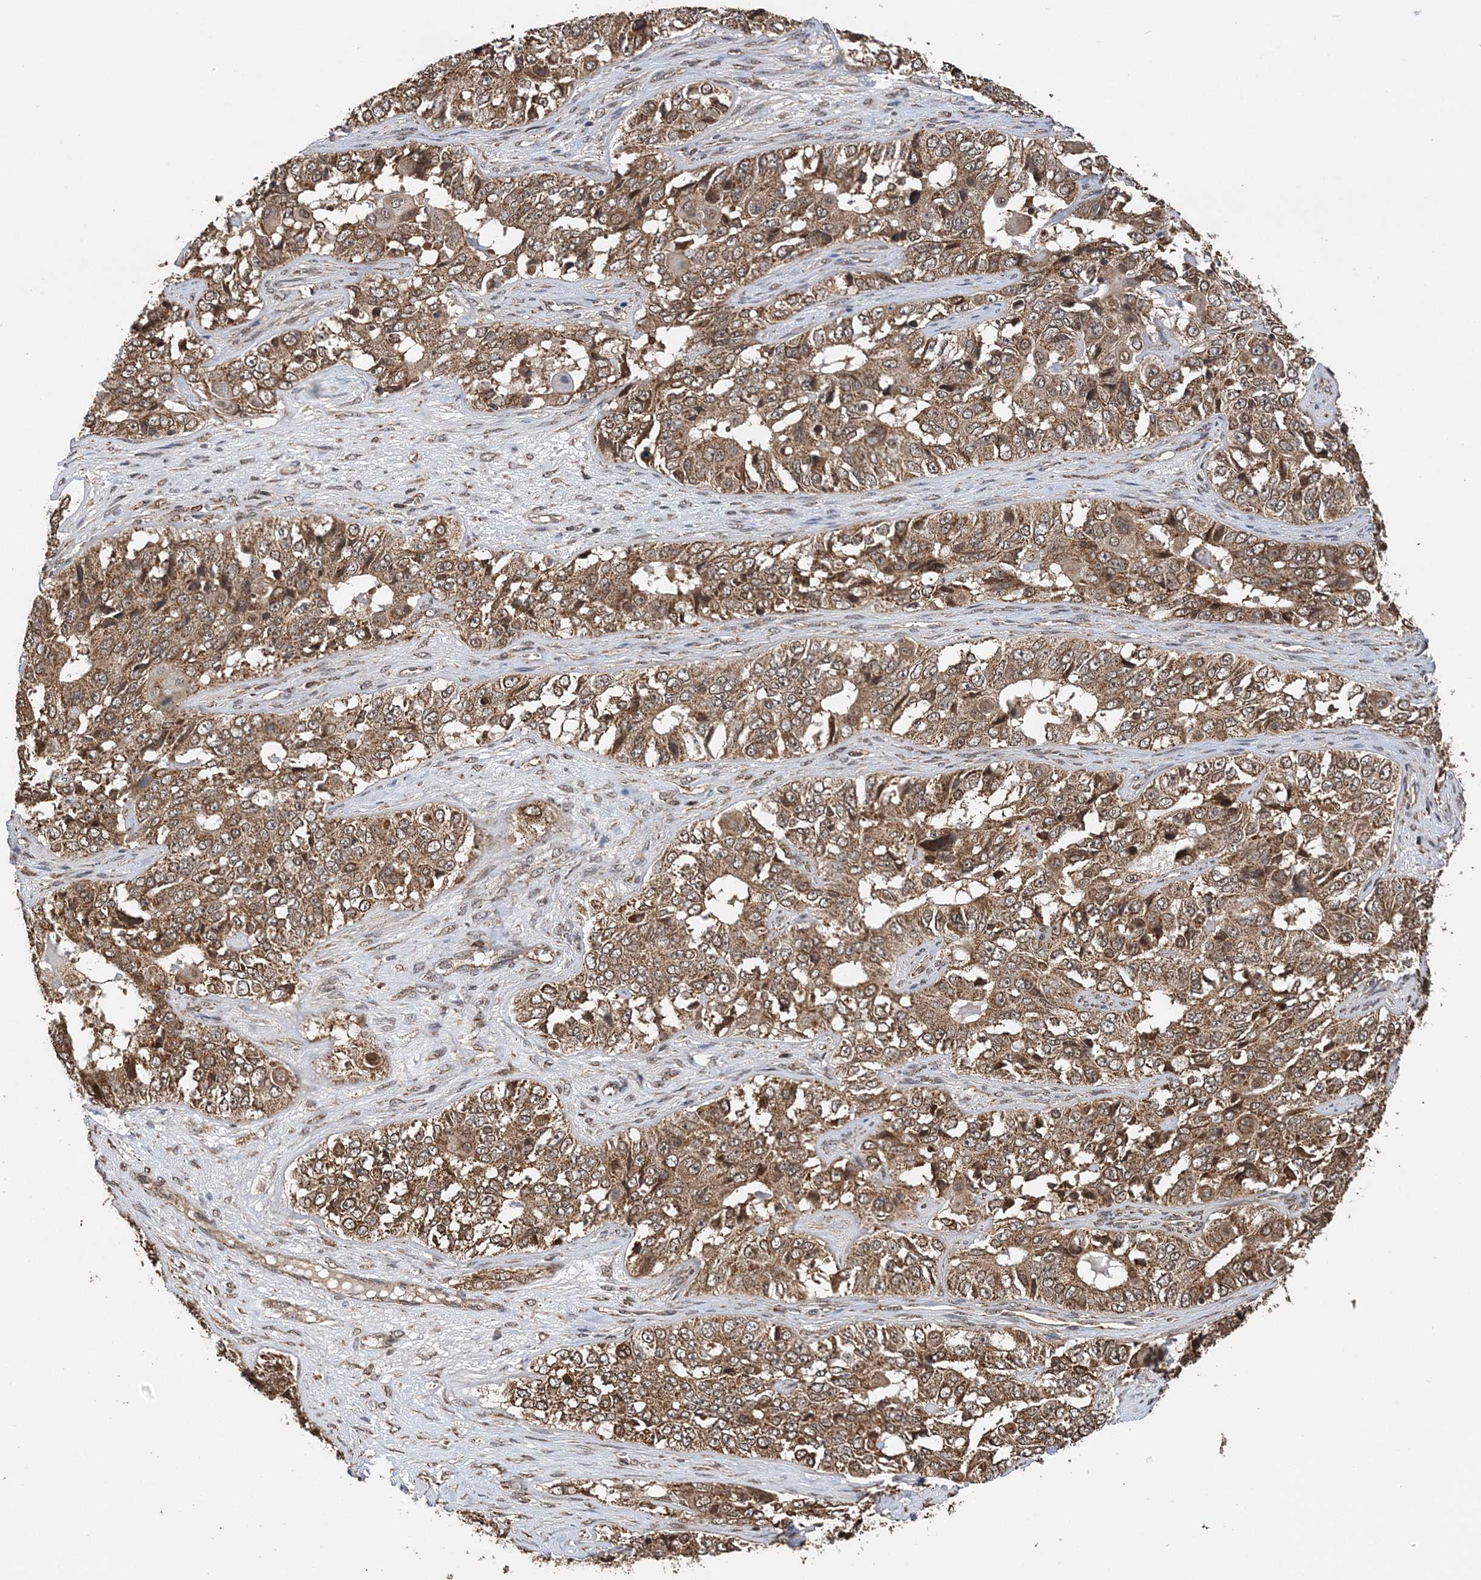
{"staining": {"intensity": "moderate", "quantity": ">75%", "location": "cytoplasmic/membranous"}, "tissue": "ovarian cancer", "cell_type": "Tumor cells", "image_type": "cancer", "snomed": [{"axis": "morphology", "description": "Carcinoma, endometroid"}, {"axis": "topography", "description": "Ovary"}], "caption": "Ovarian cancer (endometroid carcinoma) stained with DAB immunohistochemistry exhibits medium levels of moderate cytoplasmic/membranous staining in approximately >75% of tumor cells. The staining was performed using DAB to visualize the protein expression in brown, while the nuclei were stained in blue with hematoxylin (Magnification: 20x).", "gene": "PCBP1", "patient": {"sex": "female", "age": 51}}